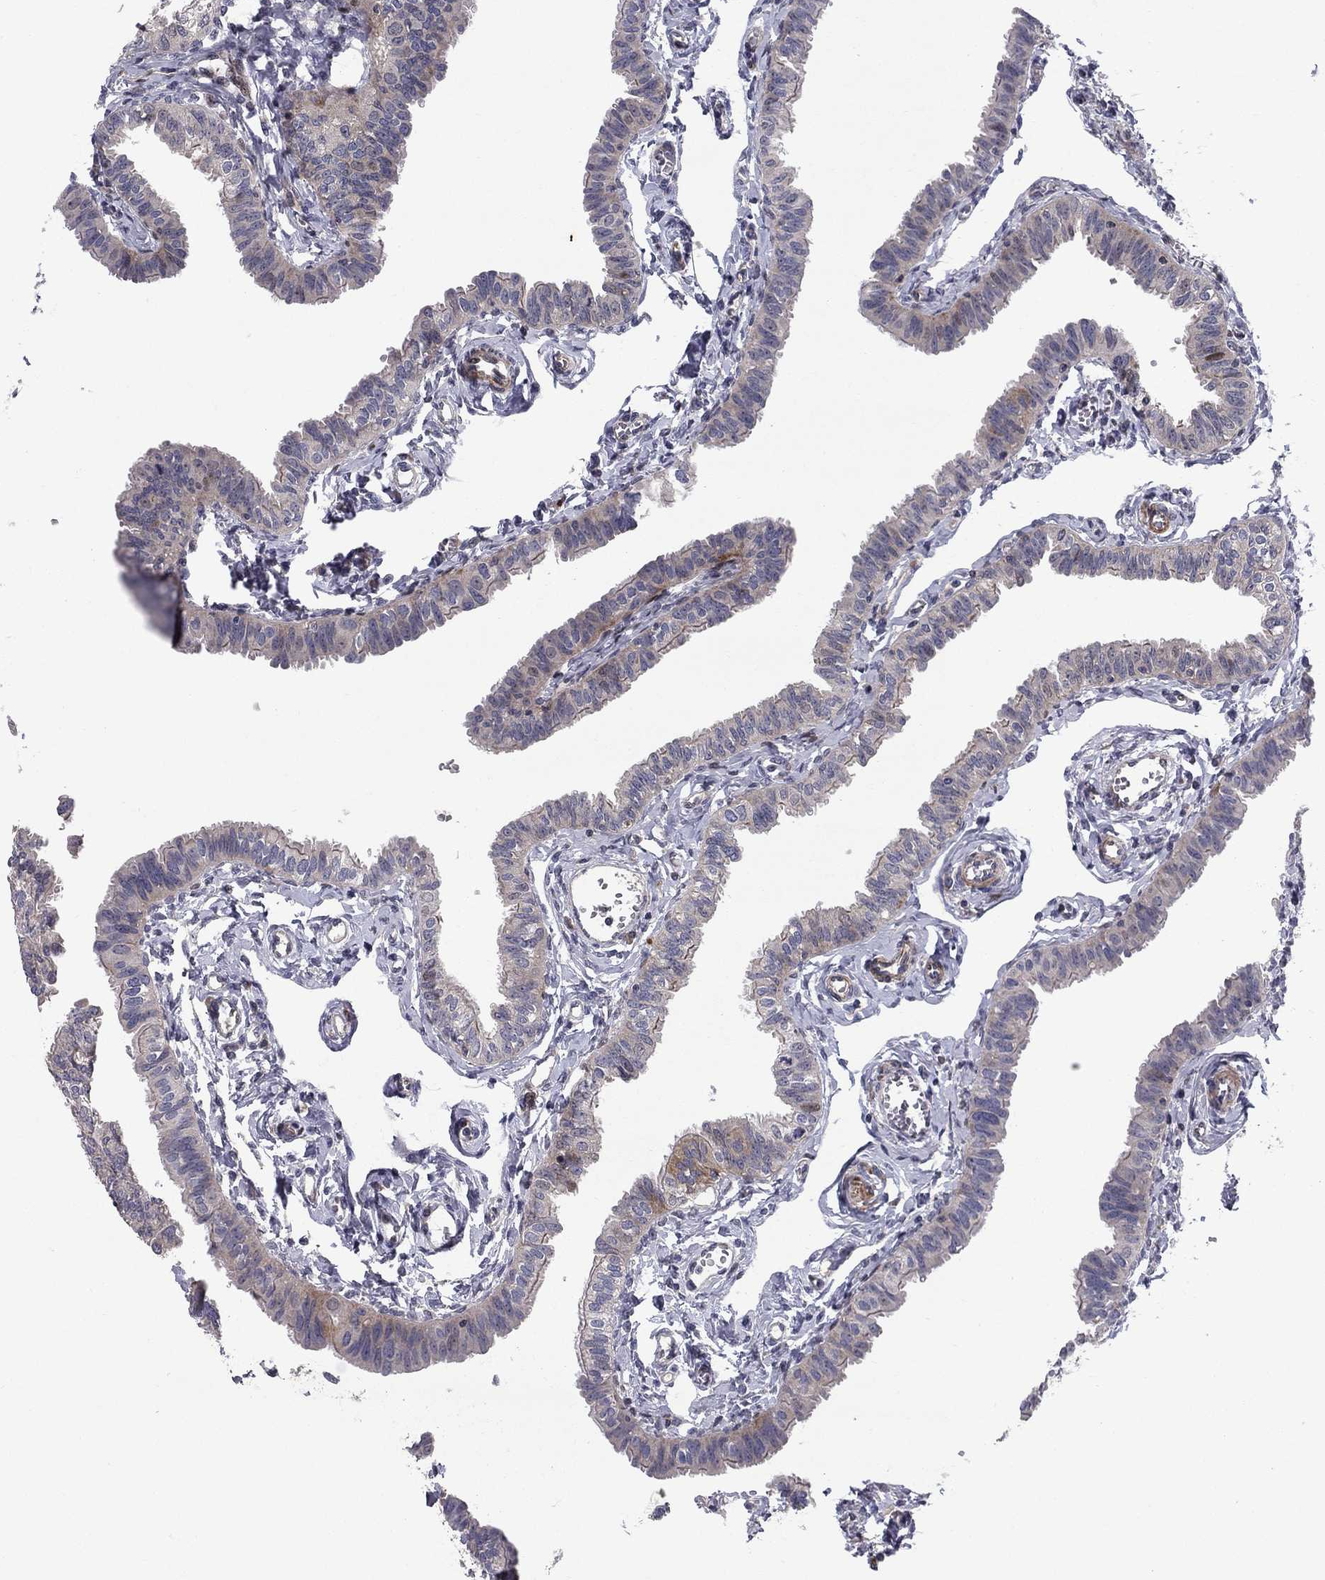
{"staining": {"intensity": "strong", "quantity": "<25%", "location": "cytoplasmic/membranous"}, "tissue": "fallopian tube", "cell_type": "Glandular cells", "image_type": "normal", "snomed": [{"axis": "morphology", "description": "Normal tissue, NOS"}, {"axis": "topography", "description": "Fallopian tube"}], "caption": "Approximately <25% of glandular cells in benign human fallopian tube show strong cytoplasmic/membranous protein positivity as visualized by brown immunohistochemical staining.", "gene": "MIOS", "patient": {"sex": "female", "age": 54}}